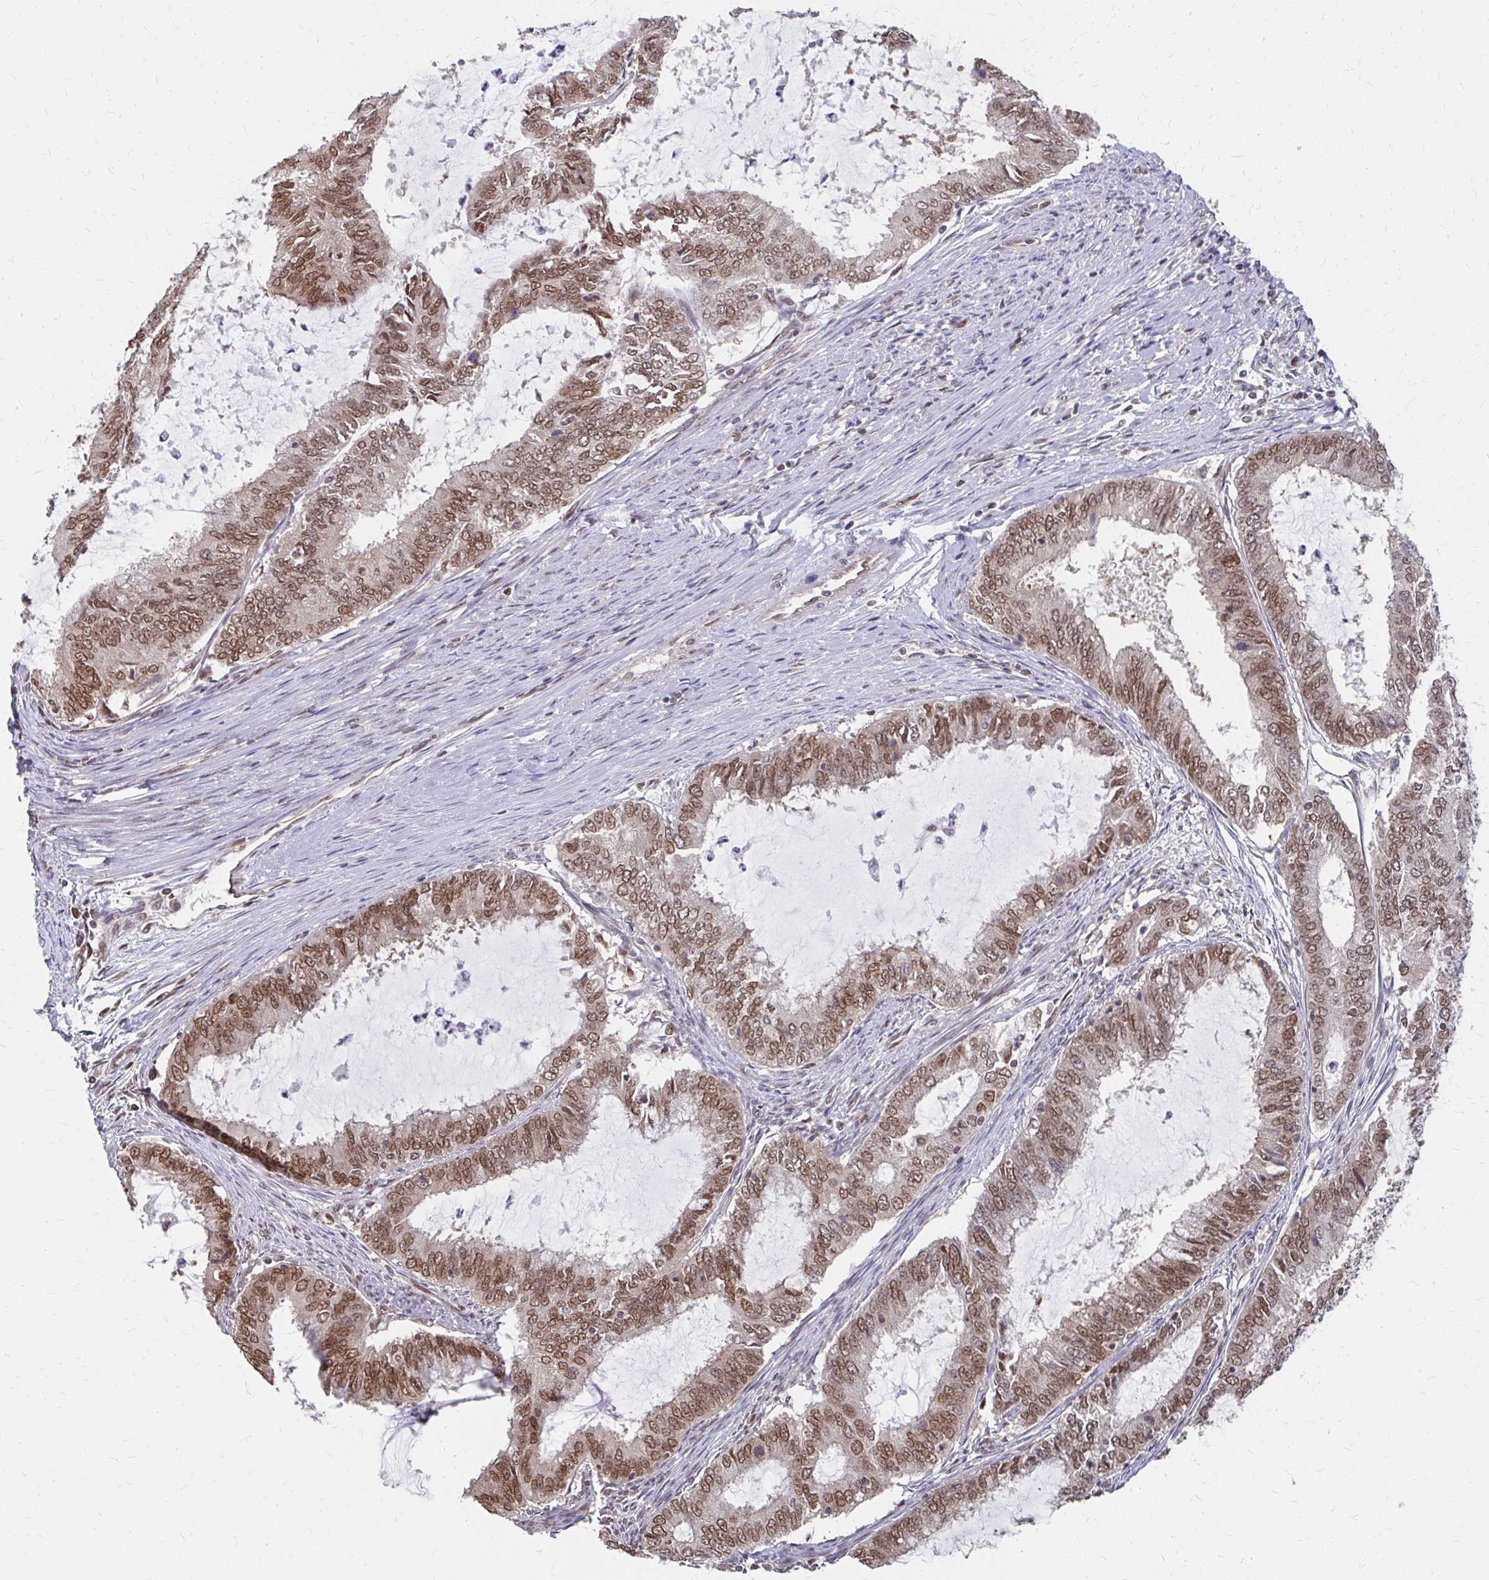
{"staining": {"intensity": "moderate", "quantity": ">75%", "location": "cytoplasmic/membranous,nuclear"}, "tissue": "endometrial cancer", "cell_type": "Tumor cells", "image_type": "cancer", "snomed": [{"axis": "morphology", "description": "Adenocarcinoma, NOS"}, {"axis": "topography", "description": "Endometrium"}], "caption": "Endometrial cancer tissue exhibits moderate cytoplasmic/membranous and nuclear staining in approximately >75% of tumor cells, visualized by immunohistochemistry.", "gene": "XPO1", "patient": {"sex": "female", "age": 51}}